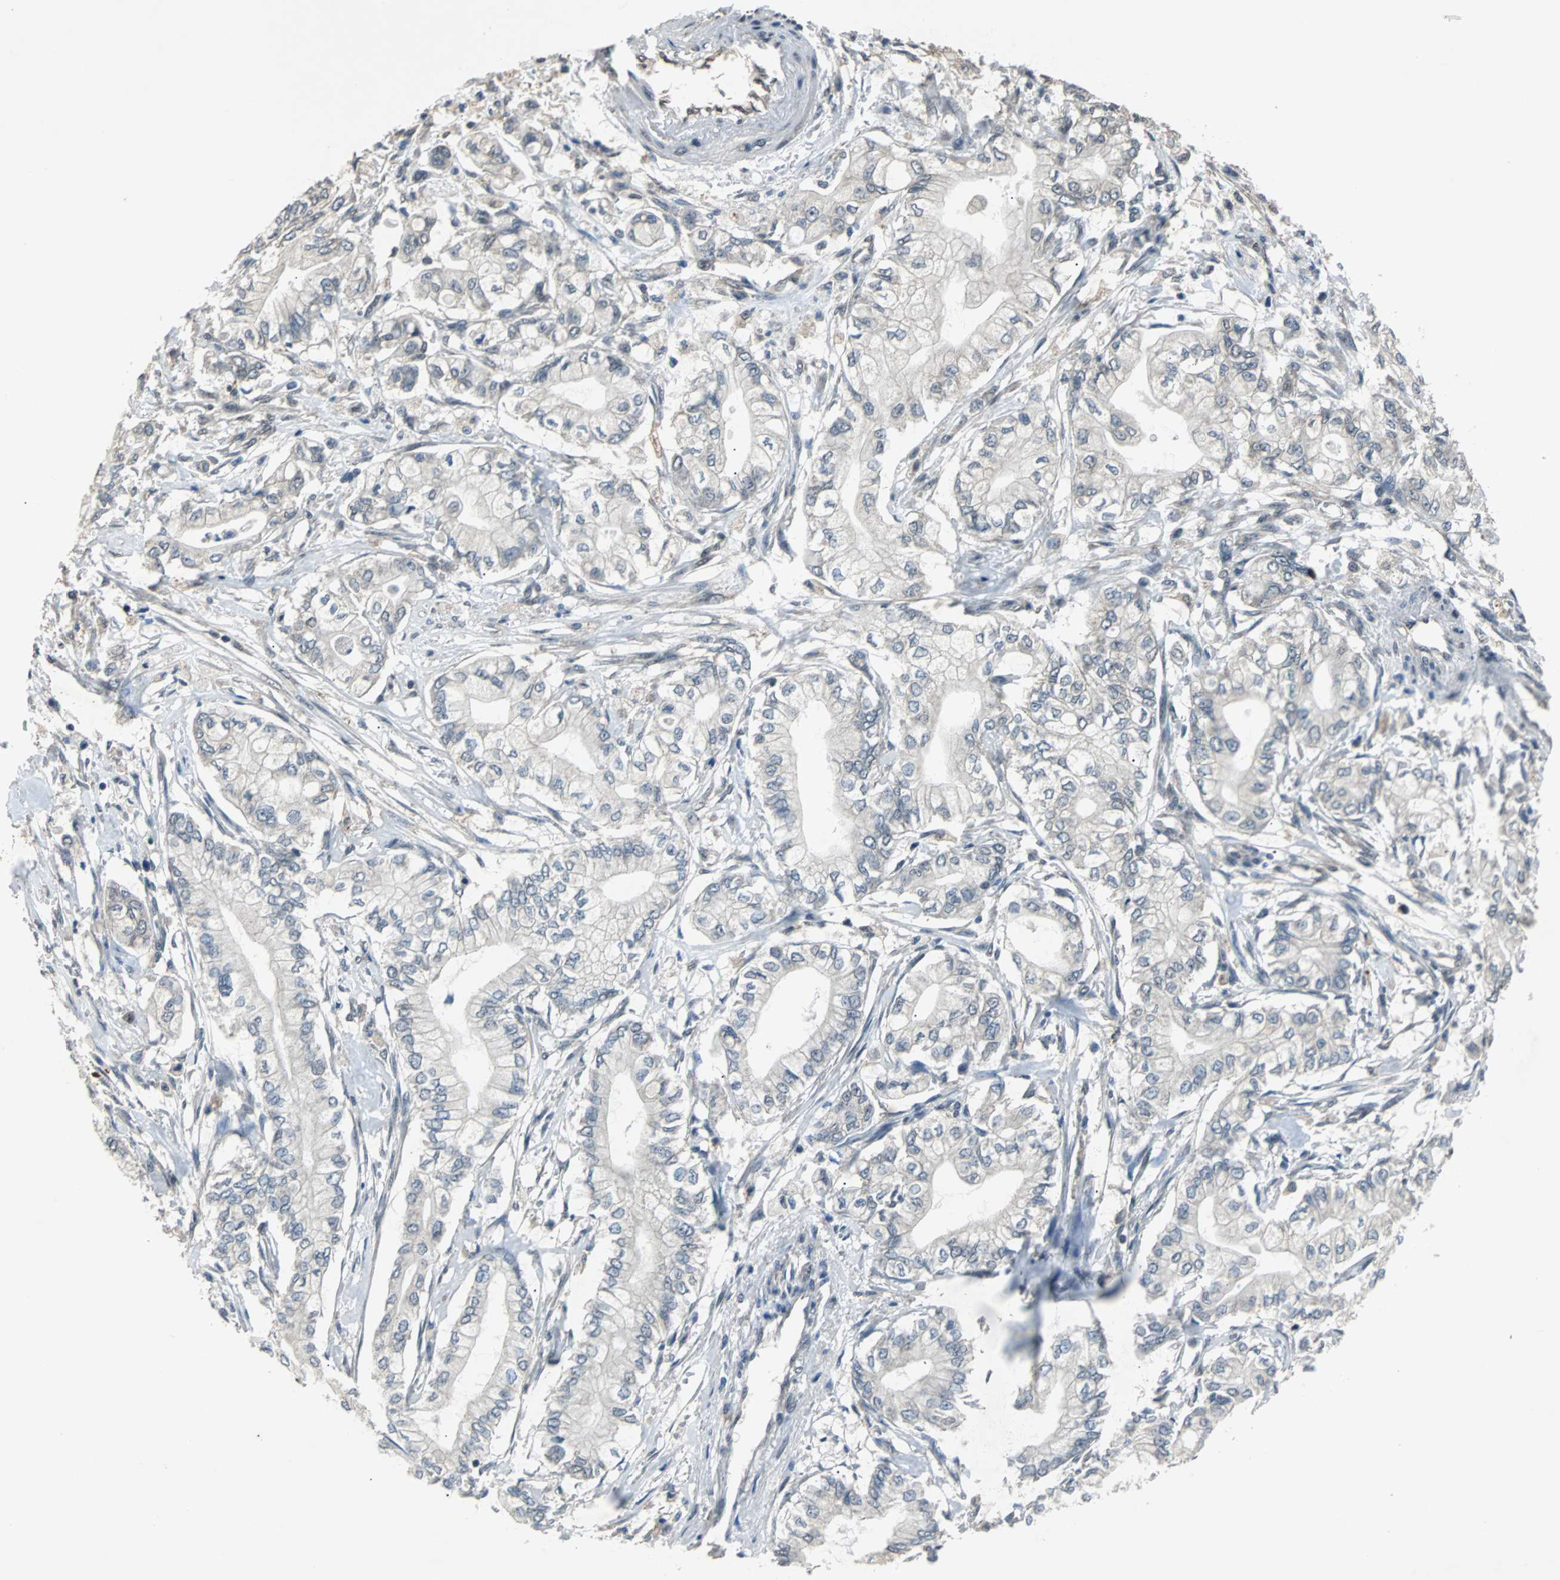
{"staining": {"intensity": "negative", "quantity": "none", "location": "none"}, "tissue": "pancreatic cancer", "cell_type": "Tumor cells", "image_type": "cancer", "snomed": [{"axis": "morphology", "description": "Adenocarcinoma, NOS"}, {"axis": "topography", "description": "Pancreas"}], "caption": "Protein analysis of pancreatic adenocarcinoma displays no significant expression in tumor cells.", "gene": "PHC1", "patient": {"sex": "male", "age": 70}}